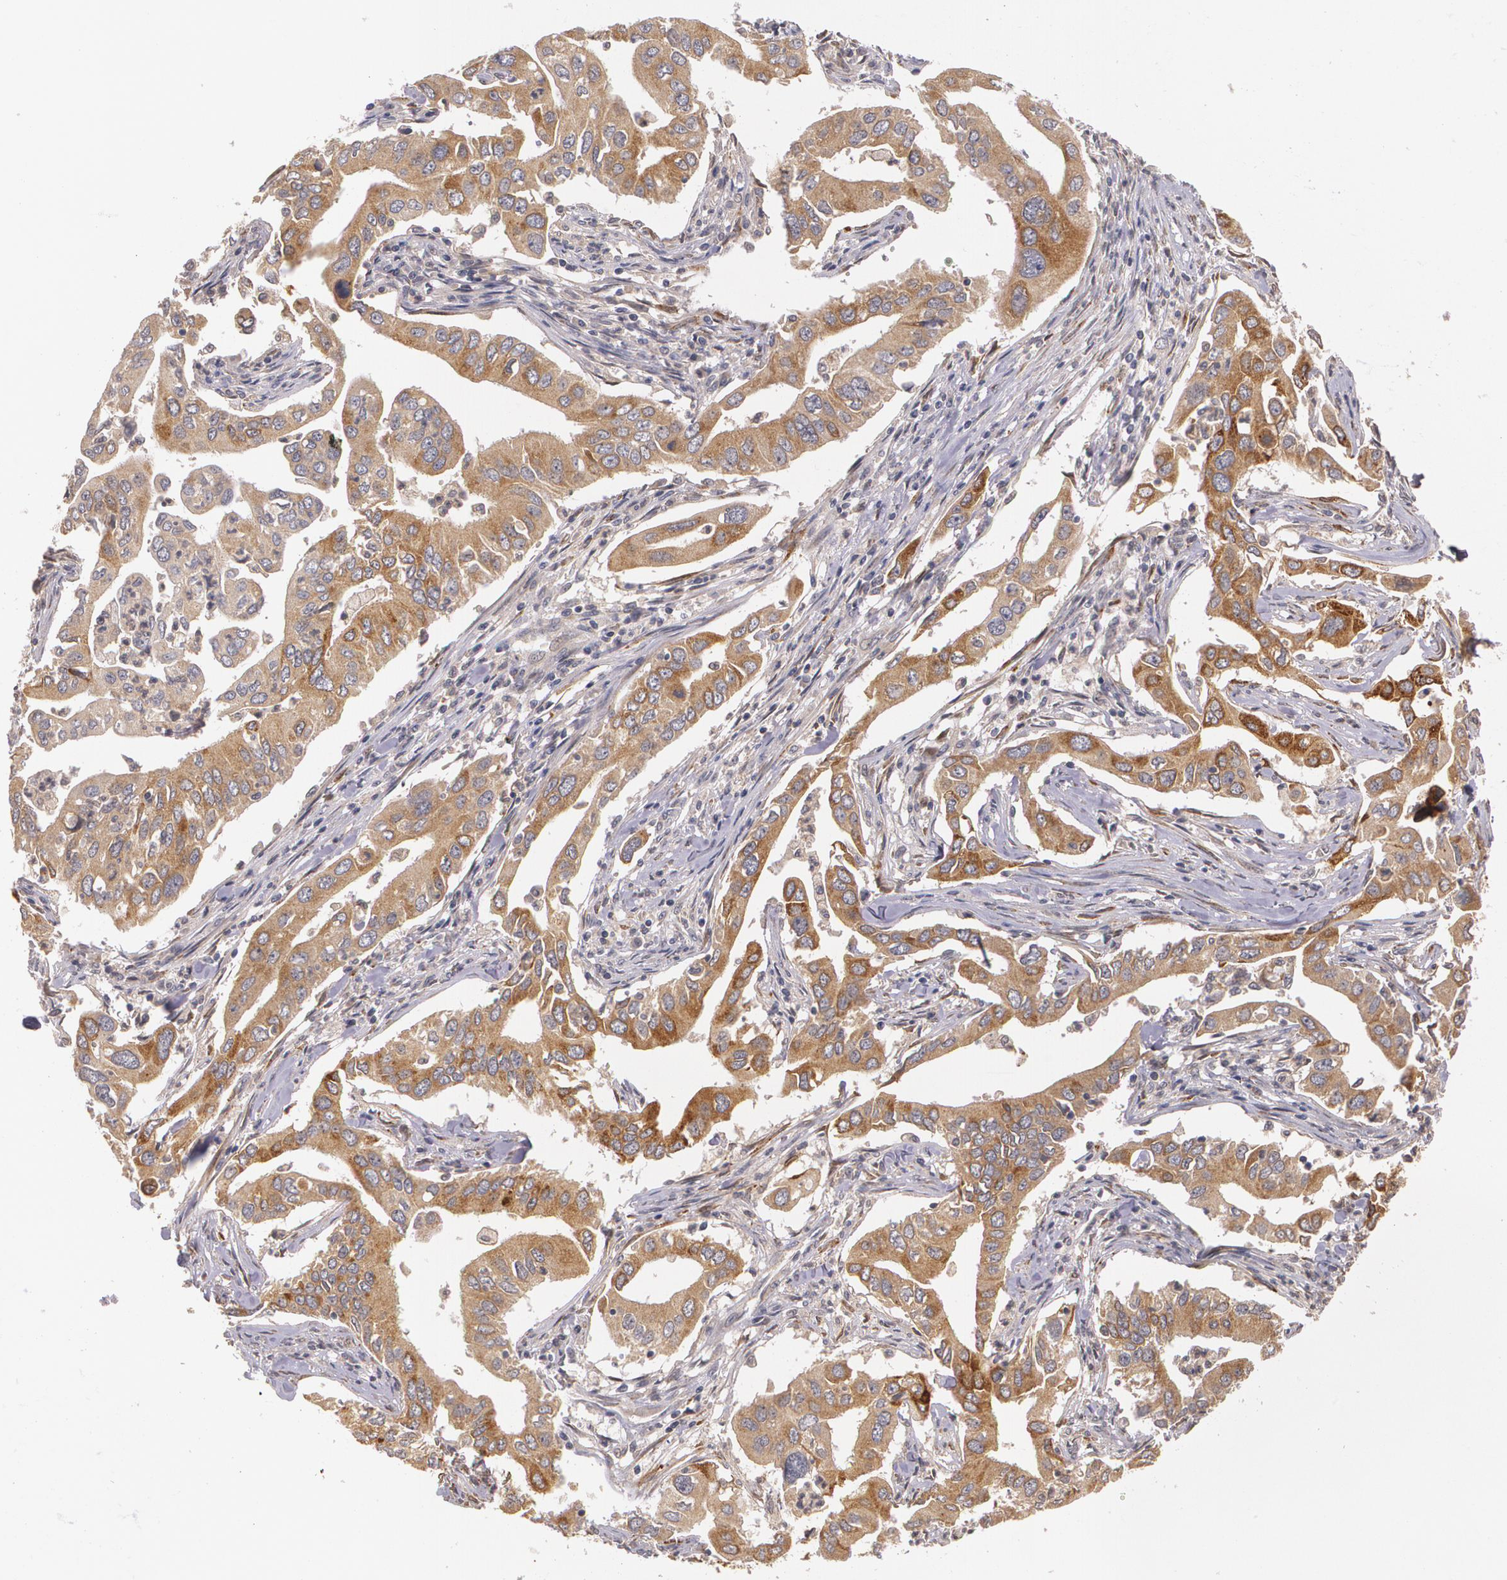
{"staining": {"intensity": "strong", "quantity": ">75%", "location": "cytoplasmic/membranous"}, "tissue": "lung cancer", "cell_type": "Tumor cells", "image_type": "cancer", "snomed": [{"axis": "morphology", "description": "Adenocarcinoma, NOS"}, {"axis": "topography", "description": "Lung"}], "caption": "Immunohistochemistry (IHC) staining of lung adenocarcinoma, which demonstrates high levels of strong cytoplasmic/membranous expression in about >75% of tumor cells indicating strong cytoplasmic/membranous protein positivity. The staining was performed using DAB (brown) for protein detection and nuclei were counterstained in hematoxylin (blue).", "gene": "IFNGR2", "patient": {"sex": "male", "age": 48}}